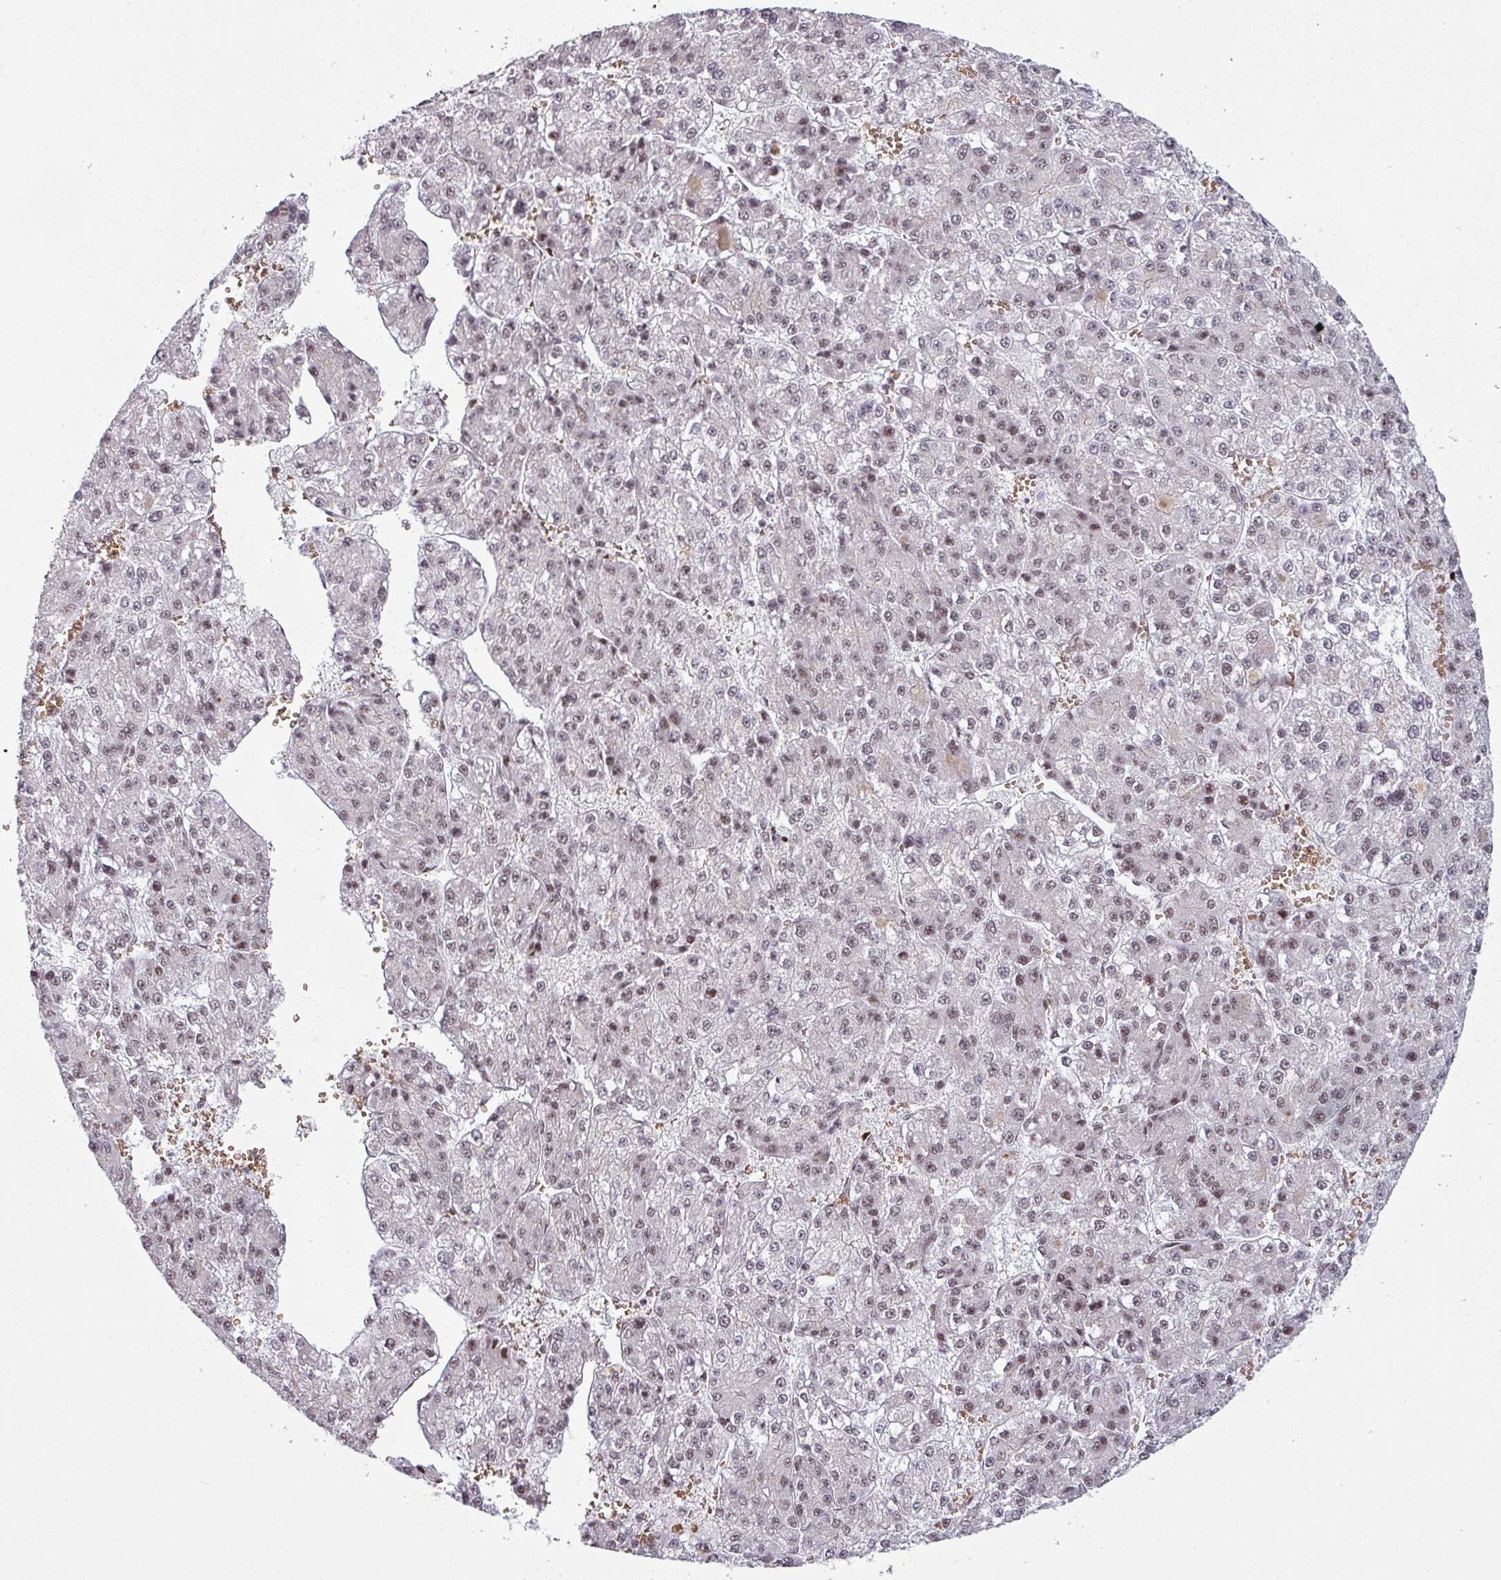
{"staining": {"intensity": "weak", "quantity": ">75%", "location": "nuclear"}, "tissue": "liver cancer", "cell_type": "Tumor cells", "image_type": "cancer", "snomed": [{"axis": "morphology", "description": "Carcinoma, Hepatocellular, NOS"}, {"axis": "topography", "description": "Liver"}], "caption": "Immunohistochemistry of human hepatocellular carcinoma (liver) shows low levels of weak nuclear staining in about >75% of tumor cells. The staining was performed using DAB (3,3'-diaminobenzidine) to visualize the protein expression in brown, while the nuclei were stained in blue with hematoxylin (Magnification: 20x).", "gene": "NCOR1", "patient": {"sex": "female", "age": 73}}